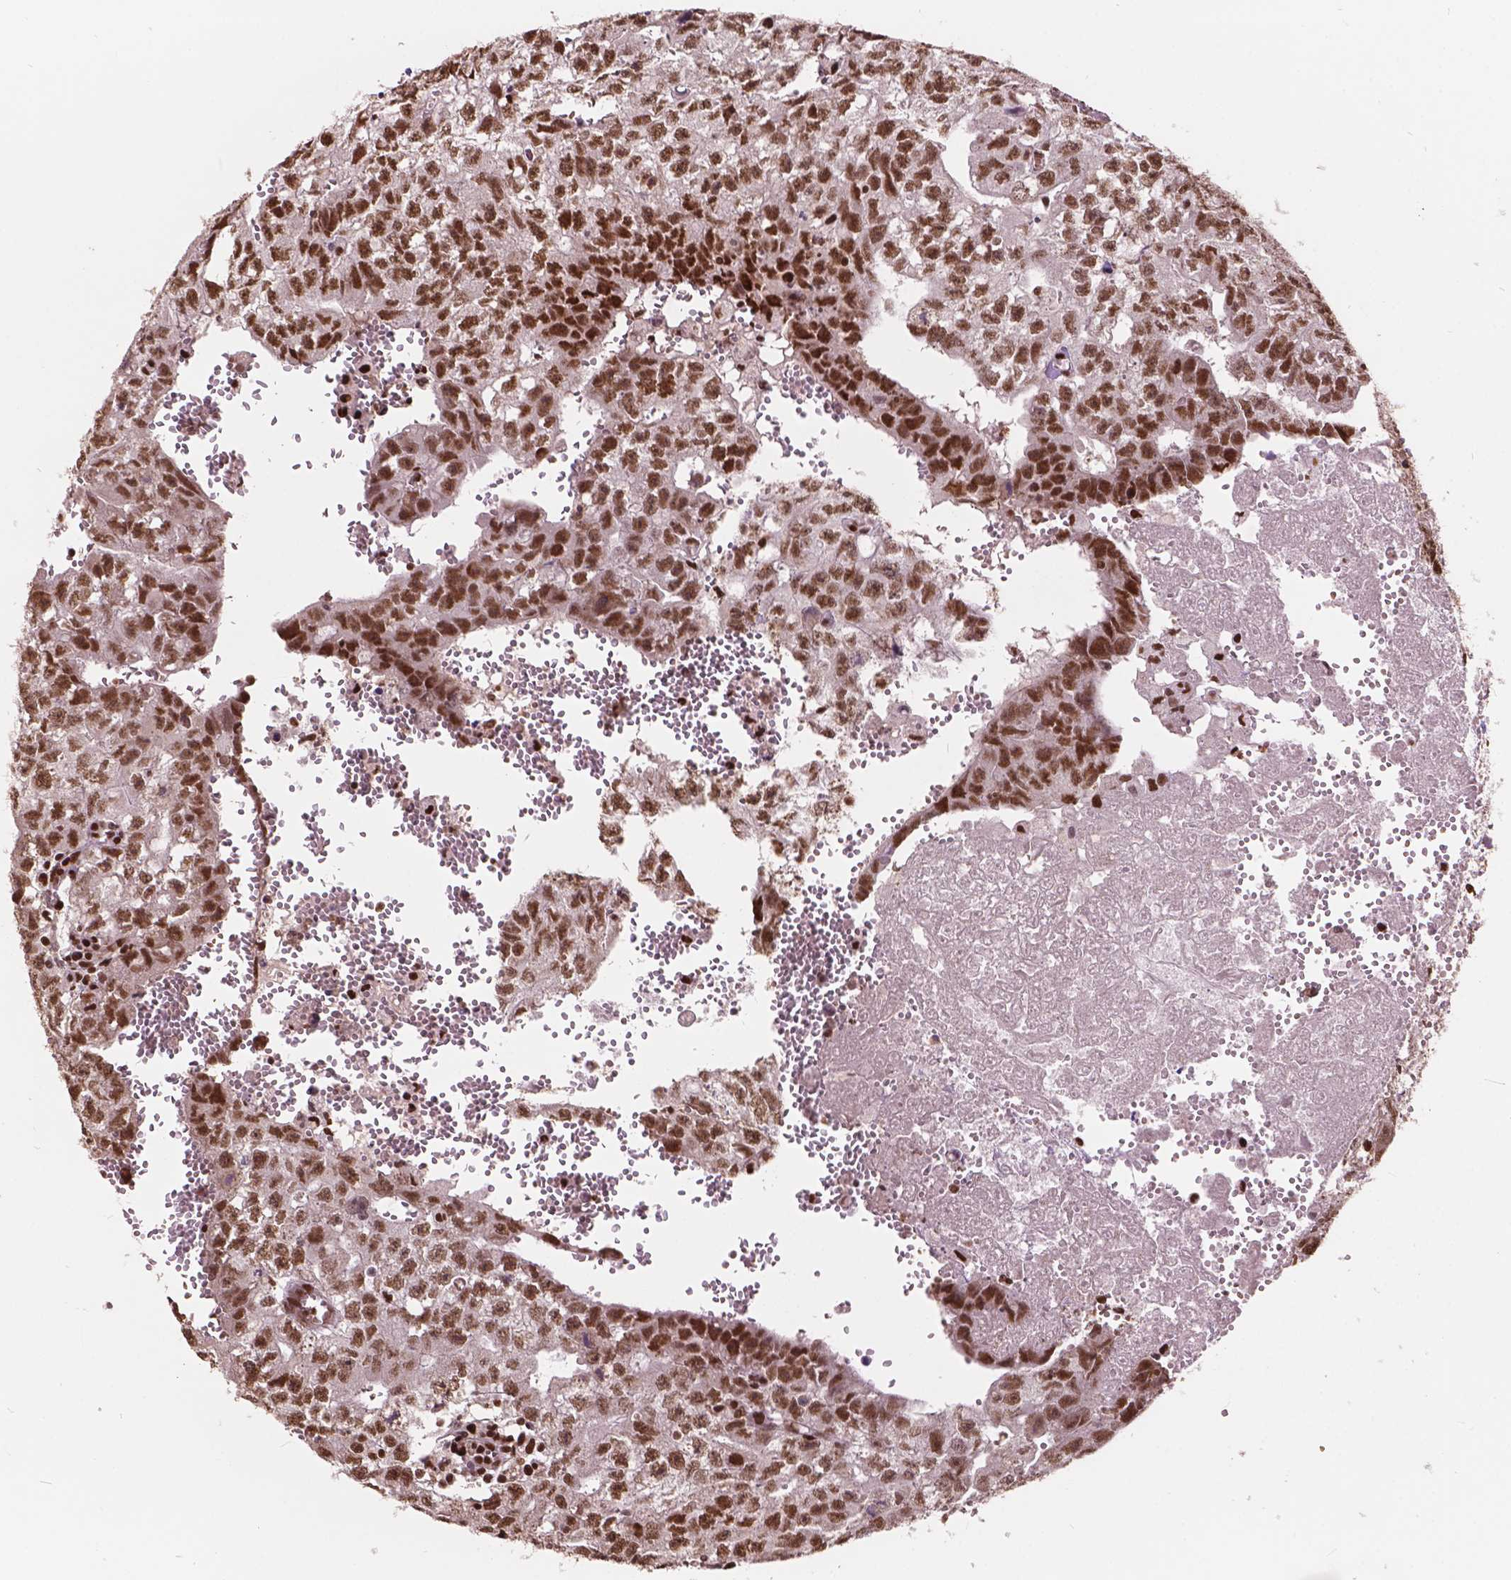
{"staining": {"intensity": "strong", "quantity": "25%-75%", "location": "nuclear"}, "tissue": "testis cancer", "cell_type": "Tumor cells", "image_type": "cancer", "snomed": [{"axis": "morphology", "description": "Carcinoma, Embryonal, NOS"}, {"axis": "morphology", "description": "Teratoma, malignant, NOS"}, {"axis": "topography", "description": "Testis"}], "caption": "Approximately 25%-75% of tumor cells in testis cancer (embryonal carcinoma) demonstrate strong nuclear protein positivity as visualized by brown immunohistochemical staining.", "gene": "ANP32B", "patient": {"sex": "male", "age": 24}}